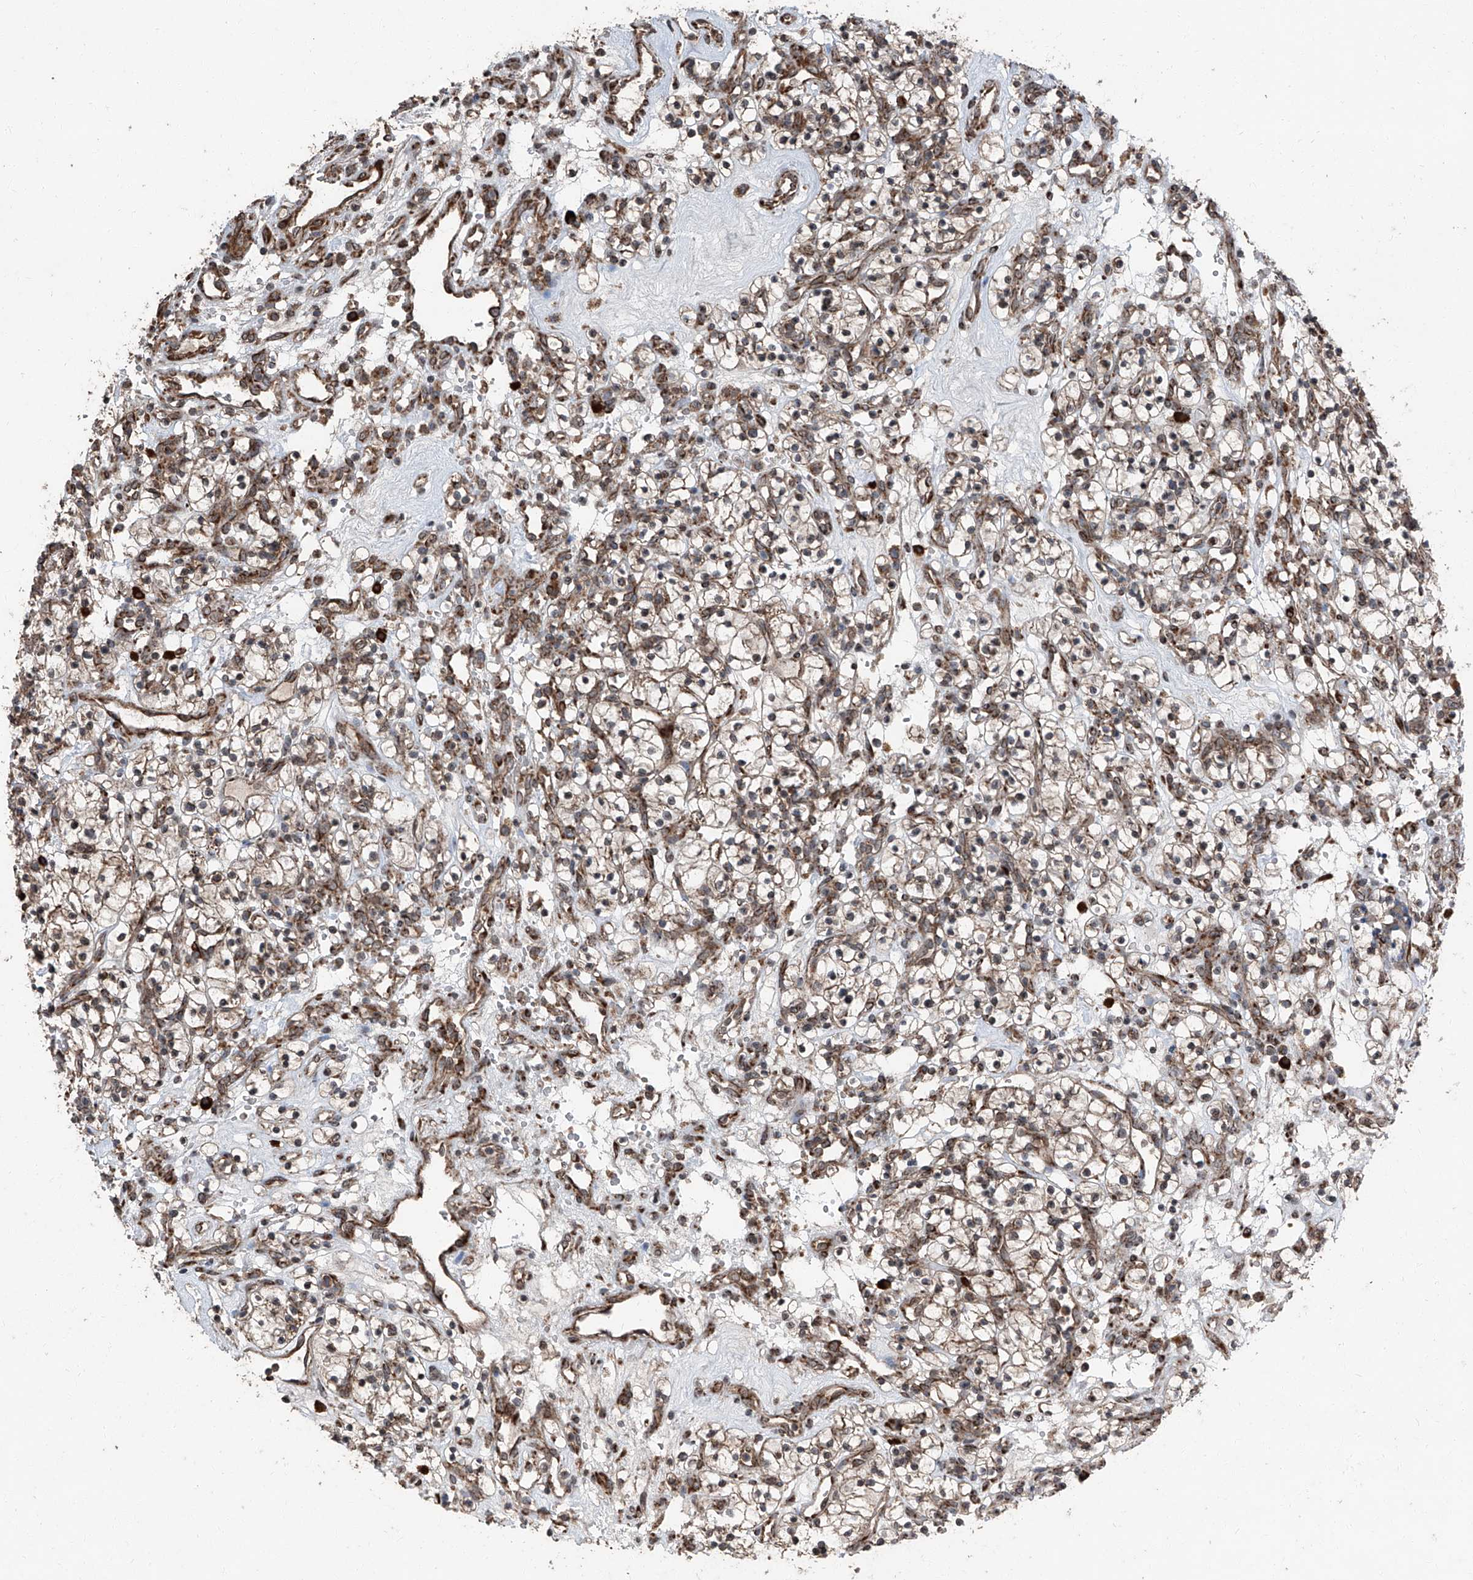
{"staining": {"intensity": "moderate", "quantity": ">75%", "location": "cytoplasmic/membranous"}, "tissue": "renal cancer", "cell_type": "Tumor cells", "image_type": "cancer", "snomed": [{"axis": "morphology", "description": "Adenocarcinoma, NOS"}, {"axis": "topography", "description": "Kidney"}], "caption": "This is an image of immunohistochemistry (IHC) staining of renal cancer (adenocarcinoma), which shows moderate expression in the cytoplasmic/membranous of tumor cells.", "gene": "LIMK1", "patient": {"sex": "female", "age": 57}}